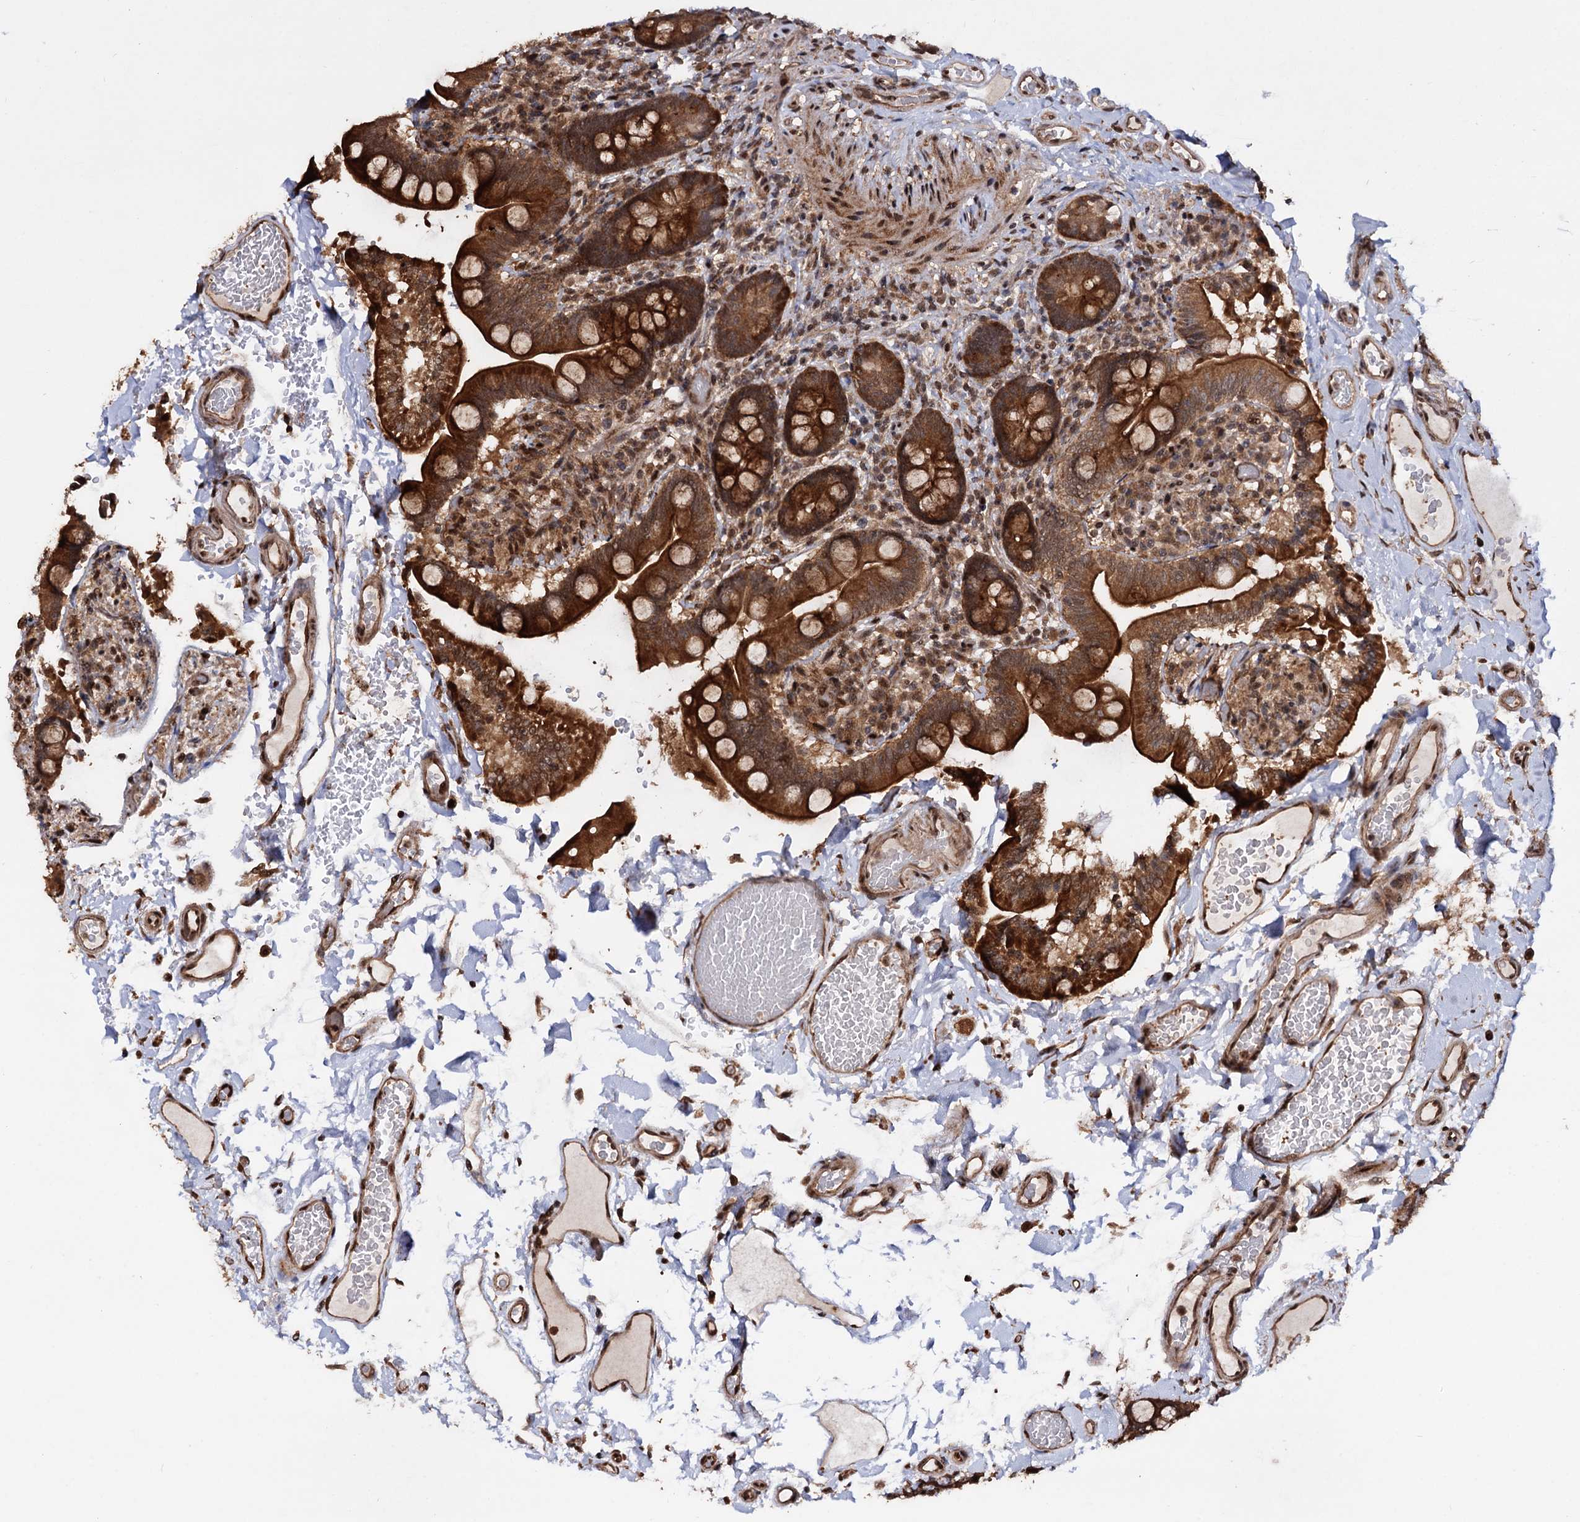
{"staining": {"intensity": "strong", "quantity": ">75%", "location": "cytoplasmic/membranous"}, "tissue": "small intestine", "cell_type": "Glandular cells", "image_type": "normal", "snomed": [{"axis": "morphology", "description": "Normal tissue, NOS"}, {"axis": "topography", "description": "Small intestine"}], "caption": "About >75% of glandular cells in unremarkable human small intestine demonstrate strong cytoplasmic/membranous protein expression as visualized by brown immunohistochemical staining.", "gene": "PIGB", "patient": {"sex": "female", "age": 64}}